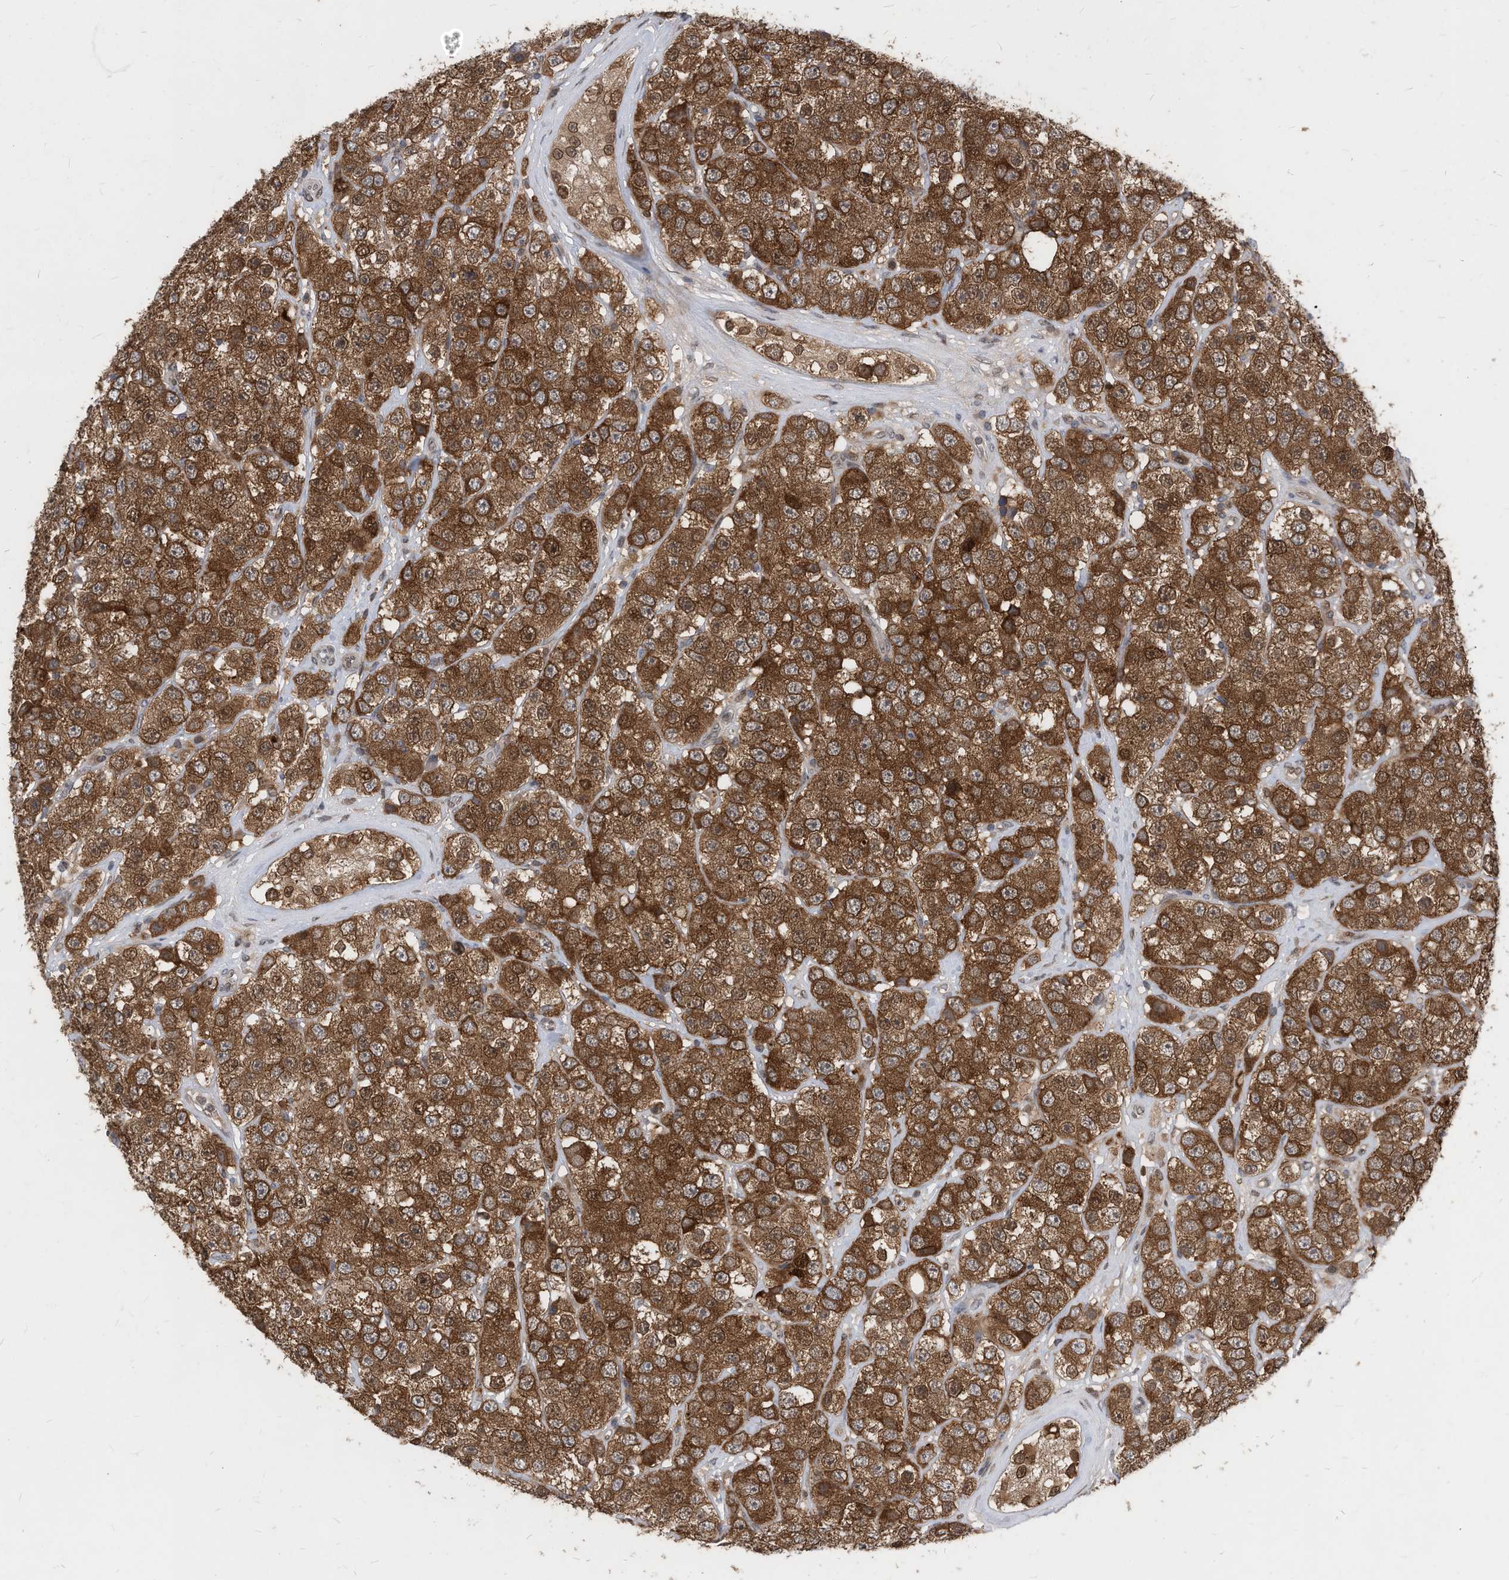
{"staining": {"intensity": "strong", "quantity": ">75%", "location": "cytoplasmic/membranous"}, "tissue": "testis cancer", "cell_type": "Tumor cells", "image_type": "cancer", "snomed": [{"axis": "morphology", "description": "Seminoma, NOS"}, {"axis": "topography", "description": "Testis"}], "caption": "Testis seminoma stained with a protein marker exhibits strong staining in tumor cells.", "gene": "KPNB1", "patient": {"sex": "male", "age": 28}}